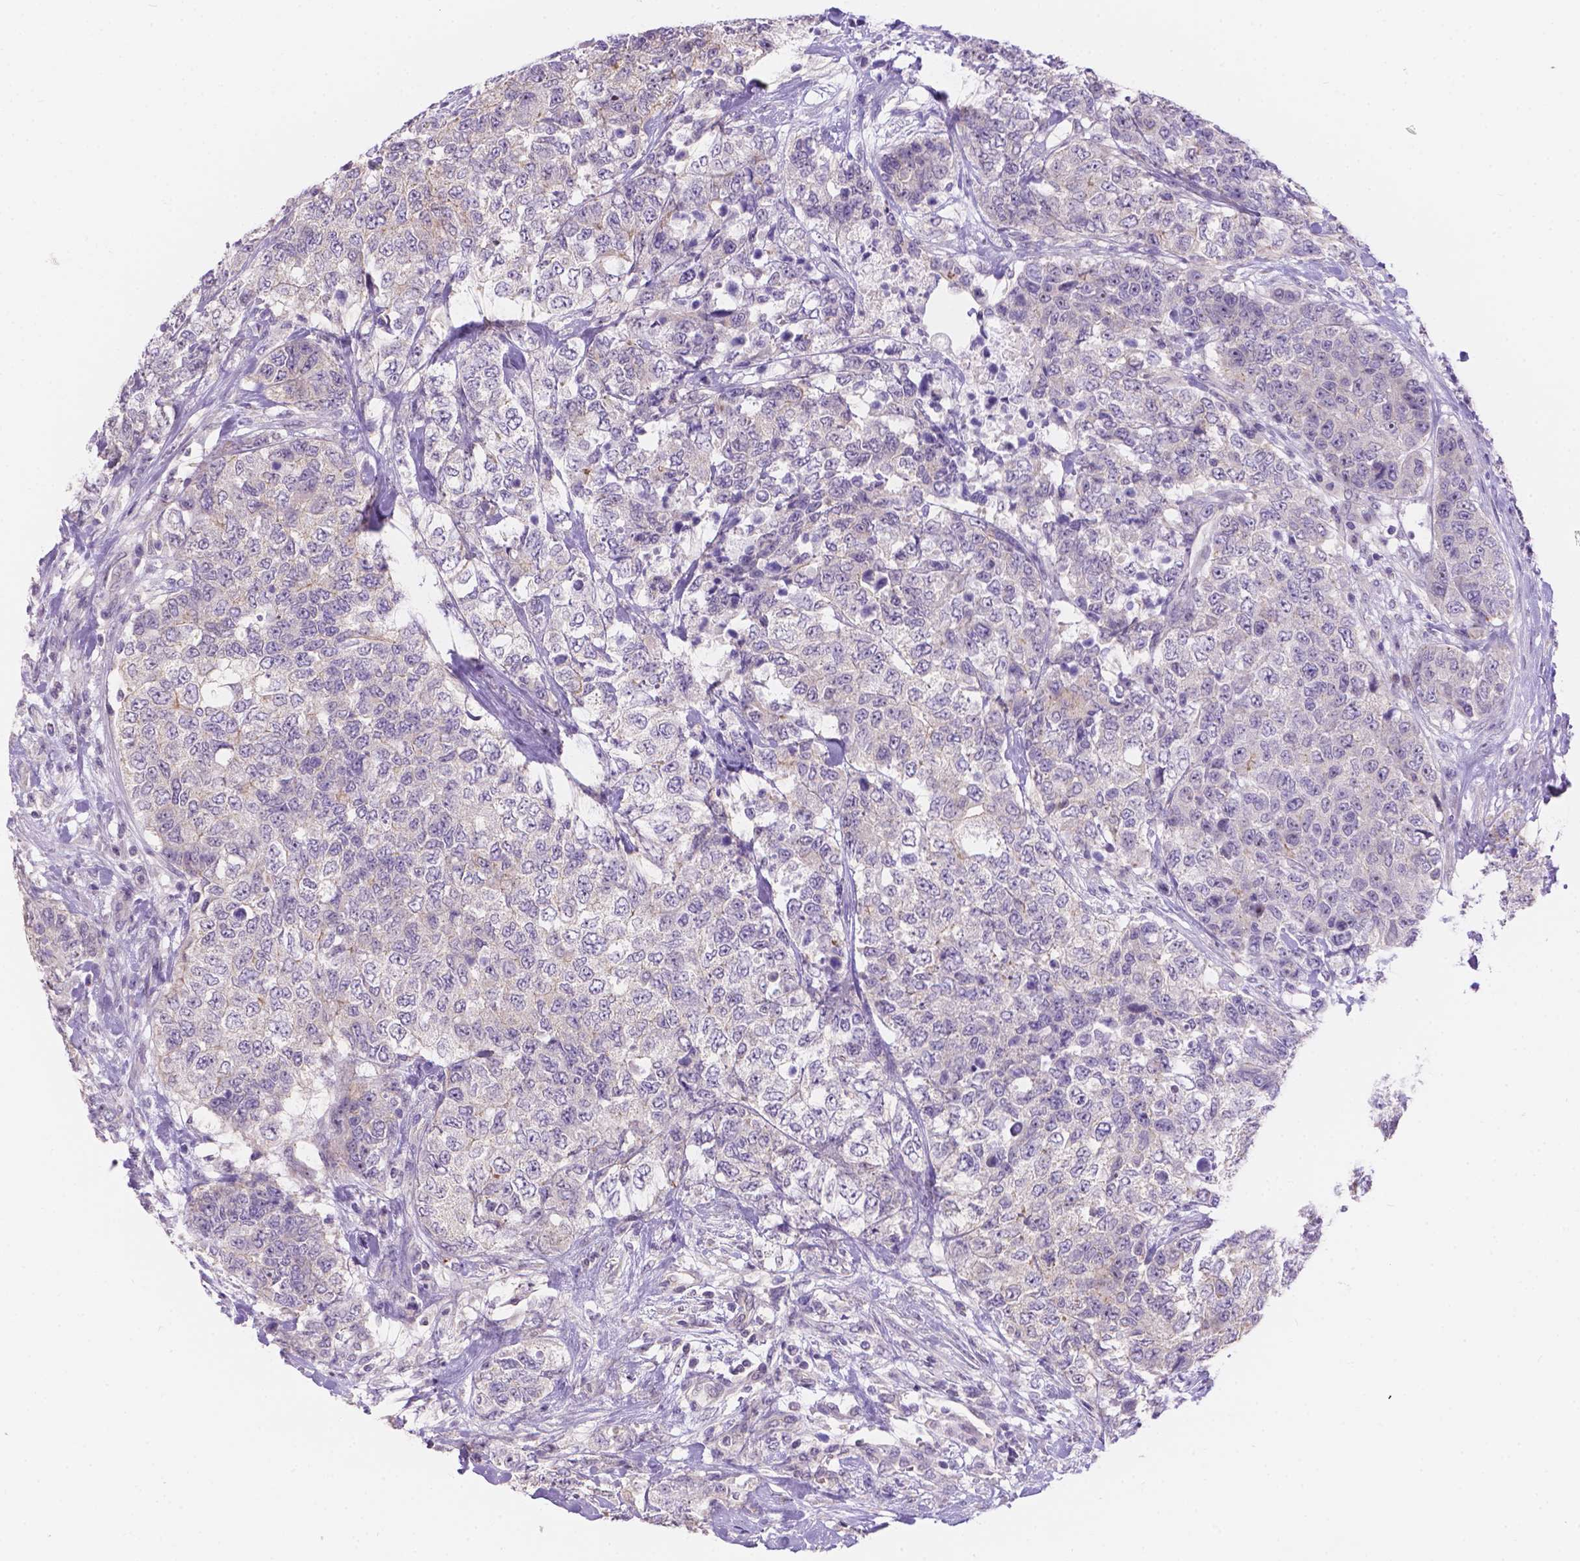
{"staining": {"intensity": "negative", "quantity": "none", "location": "none"}, "tissue": "urothelial cancer", "cell_type": "Tumor cells", "image_type": "cancer", "snomed": [{"axis": "morphology", "description": "Urothelial carcinoma, High grade"}, {"axis": "topography", "description": "Urinary bladder"}], "caption": "An immunohistochemistry (IHC) histopathology image of high-grade urothelial carcinoma is shown. There is no staining in tumor cells of high-grade urothelial carcinoma. (Stains: DAB immunohistochemistry (IHC) with hematoxylin counter stain, Microscopy: brightfield microscopy at high magnification).", "gene": "CD96", "patient": {"sex": "female", "age": 78}}